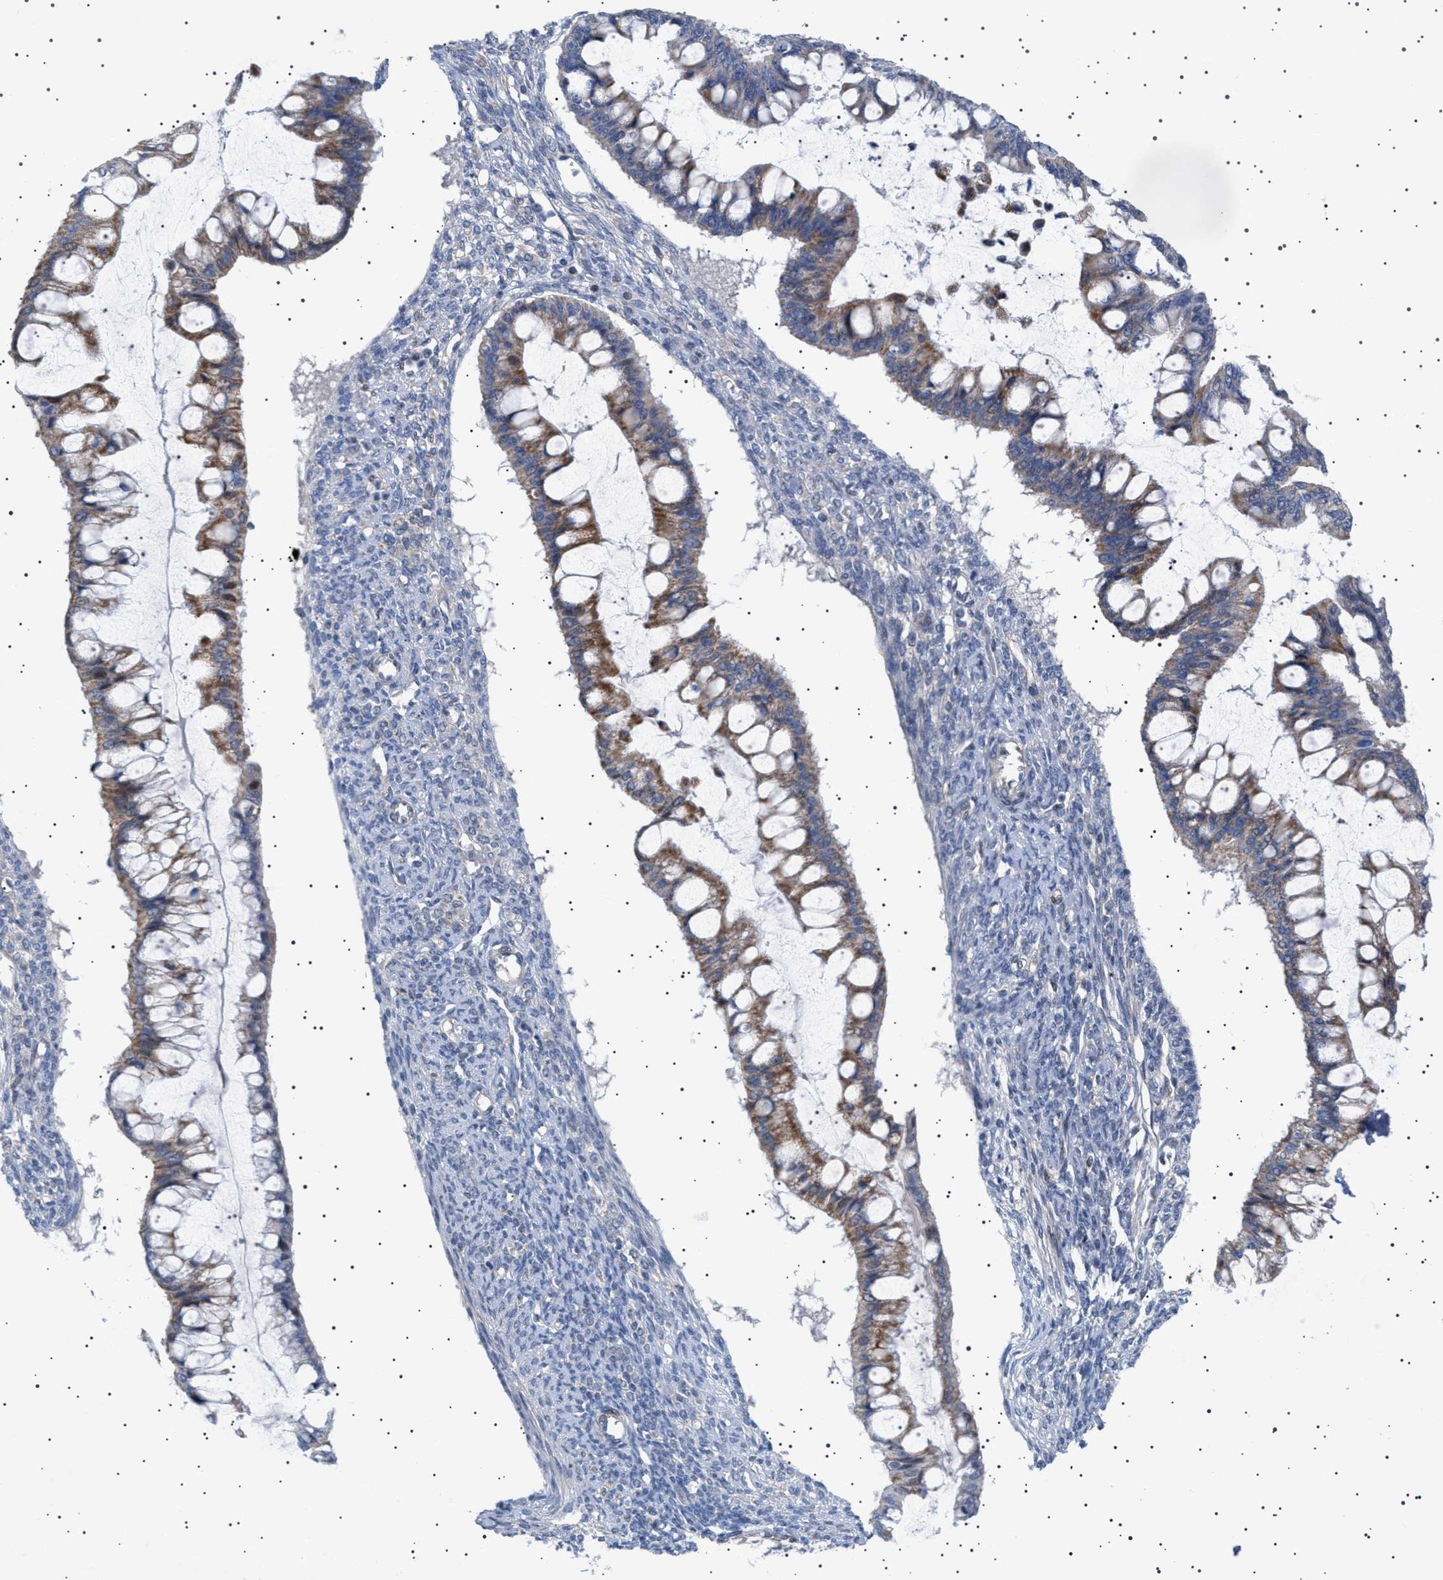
{"staining": {"intensity": "moderate", "quantity": ">75%", "location": "cytoplasmic/membranous"}, "tissue": "ovarian cancer", "cell_type": "Tumor cells", "image_type": "cancer", "snomed": [{"axis": "morphology", "description": "Cystadenocarcinoma, mucinous, NOS"}, {"axis": "topography", "description": "Ovary"}], "caption": "Immunohistochemistry (IHC) image of neoplastic tissue: human ovarian cancer stained using immunohistochemistry reveals medium levels of moderate protein expression localized specifically in the cytoplasmic/membranous of tumor cells, appearing as a cytoplasmic/membranous brown color.", "gene": "HTR1A", "patient": {"sex": "female", "age": 73}}